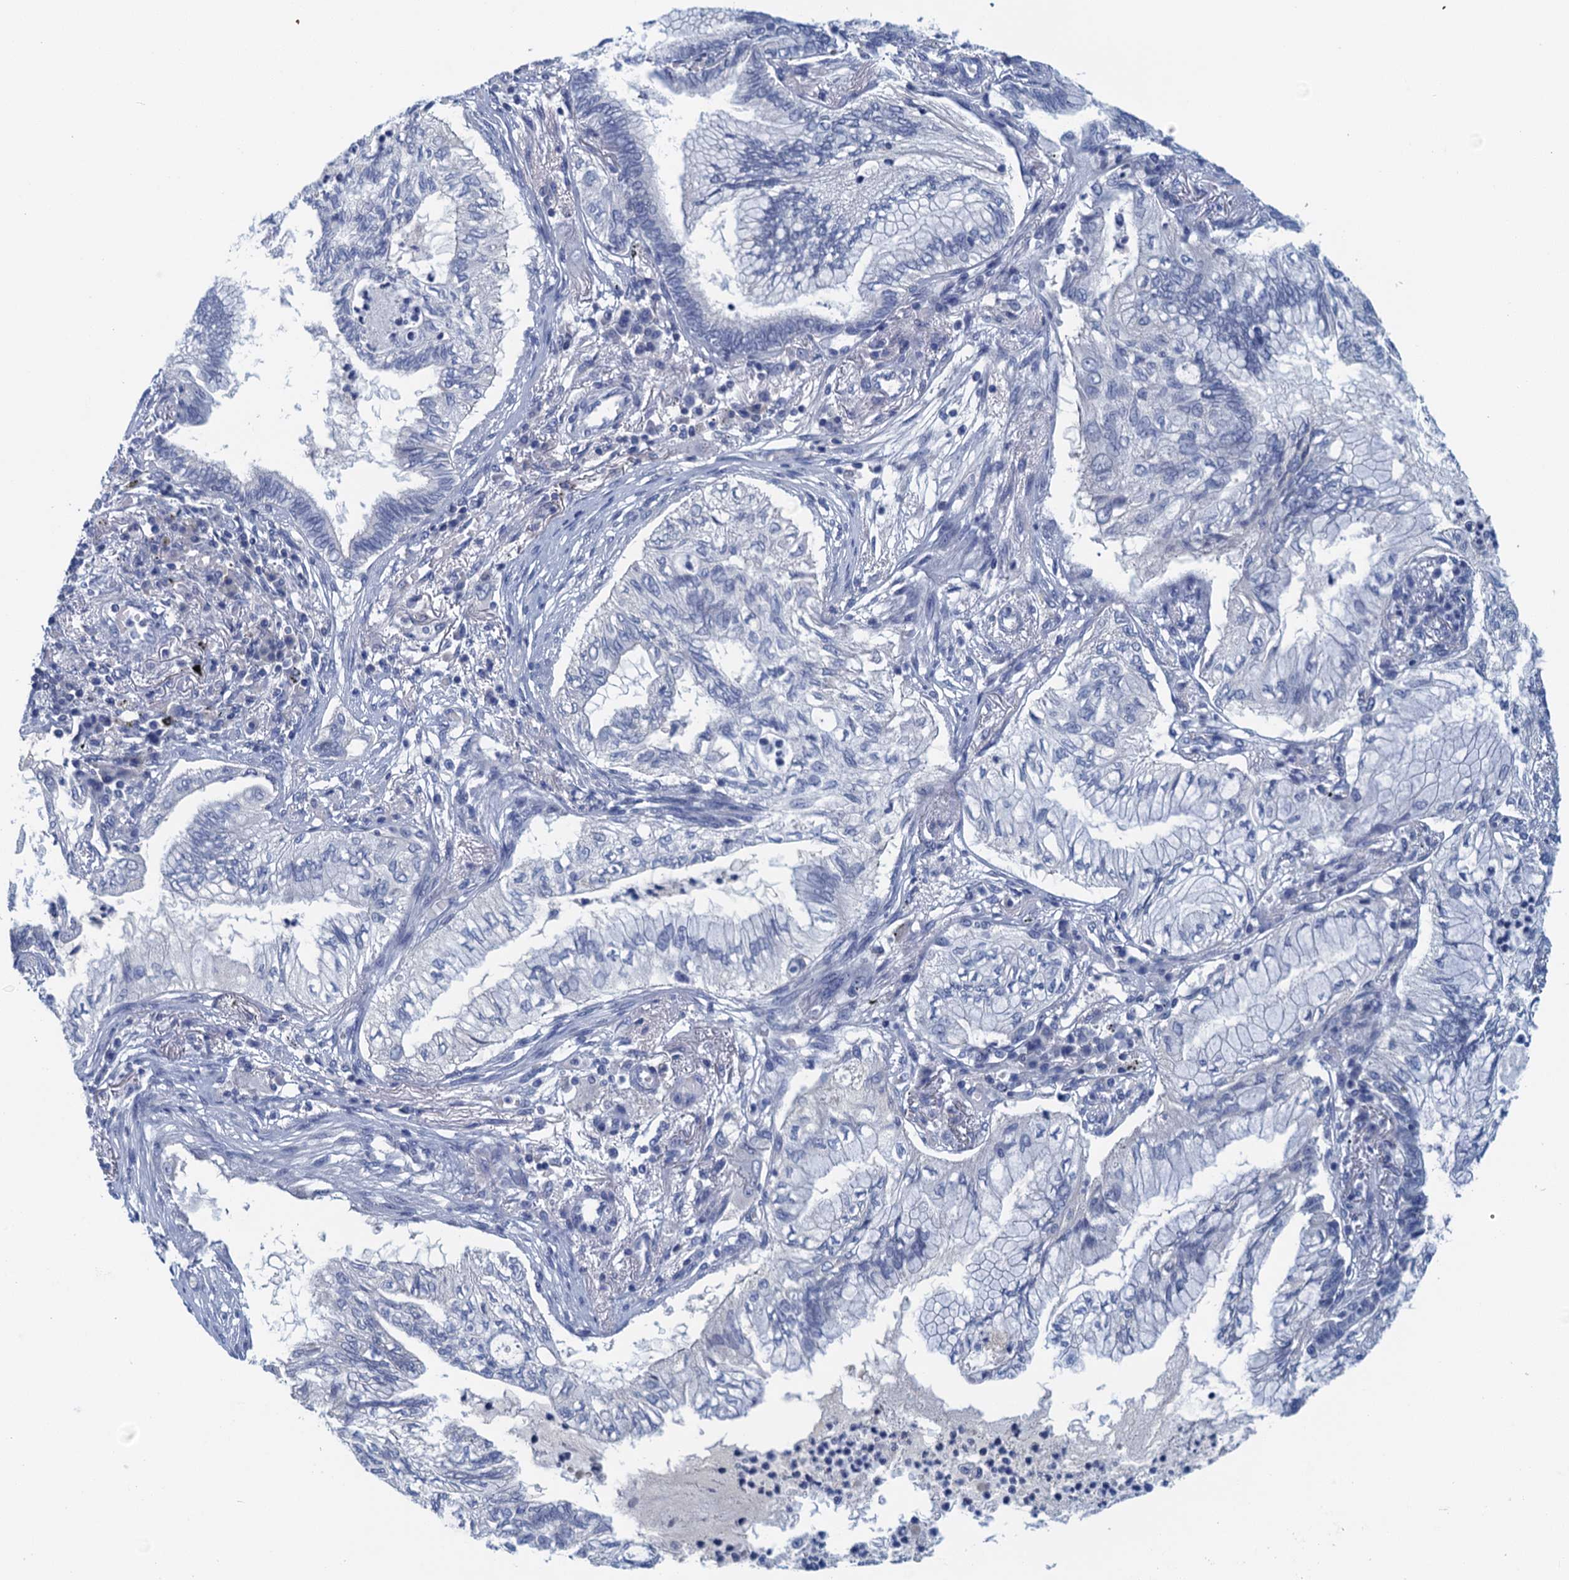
{"staining": {"intensity": "negative", "quantity": "none", "location": "none"}, "tissue": "bronchus", "cell_type": "Respiratory epithelial cells", "image_type": "normal", "snomed": [{"axis": "morphology", "description": "Normal tissue, NOS"}, {"axis": "morphology", "description": "Adenocarcinoma, NOS"}, {"axis": "topography", "description": "Bronchus"}, {"axis": "topography", "description": "Lung"}], "caption": "This is an IHC photomicrograph of benign bronchus. There is no expression in respiratory epithelial cells.", "gene": "CYP51A1", "patient": {"sex": "female", "age": 70}}